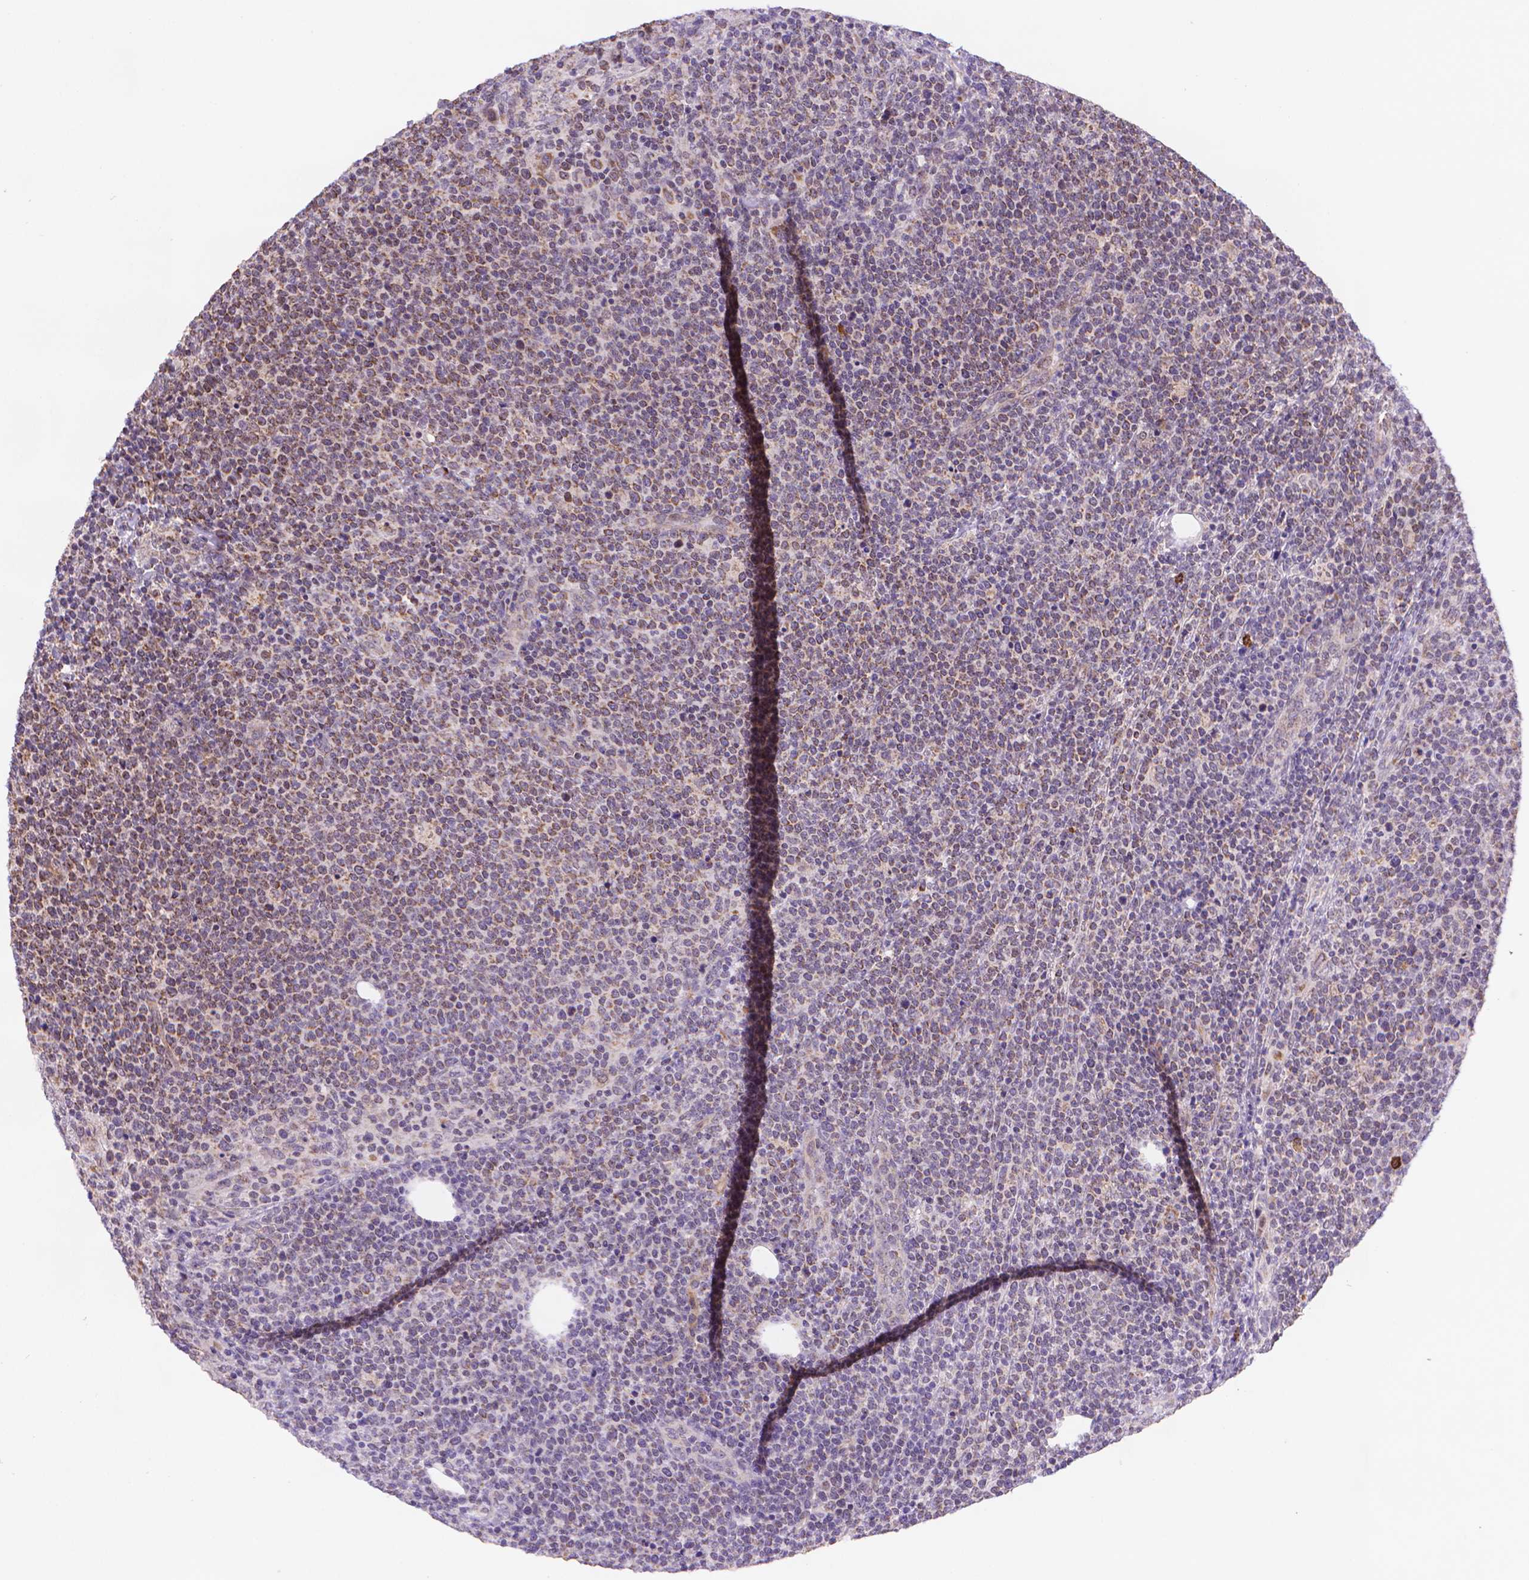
{"staining": {"intensity": "moderate", "quantity": "25%-75%", "location": "cytoplasmic/membranous"}, "tissue": "lymphoma", "cell_type": "Tumor cells", "image_type": "cancer", "snomed": [{"axis": "morphology", "description": "Malignant lymphoma, non-Hodgkin's type, High grade"}, {"axis": "topography", "description": "Lymph node"}], "caption": "A micrograph of lymphoma stained for a protein exhibits moderate cytoplasmic/membranous brown staining in tumor cells.", "gene": "CYYR1", "patient": {"sex": "male", "age": 61}}